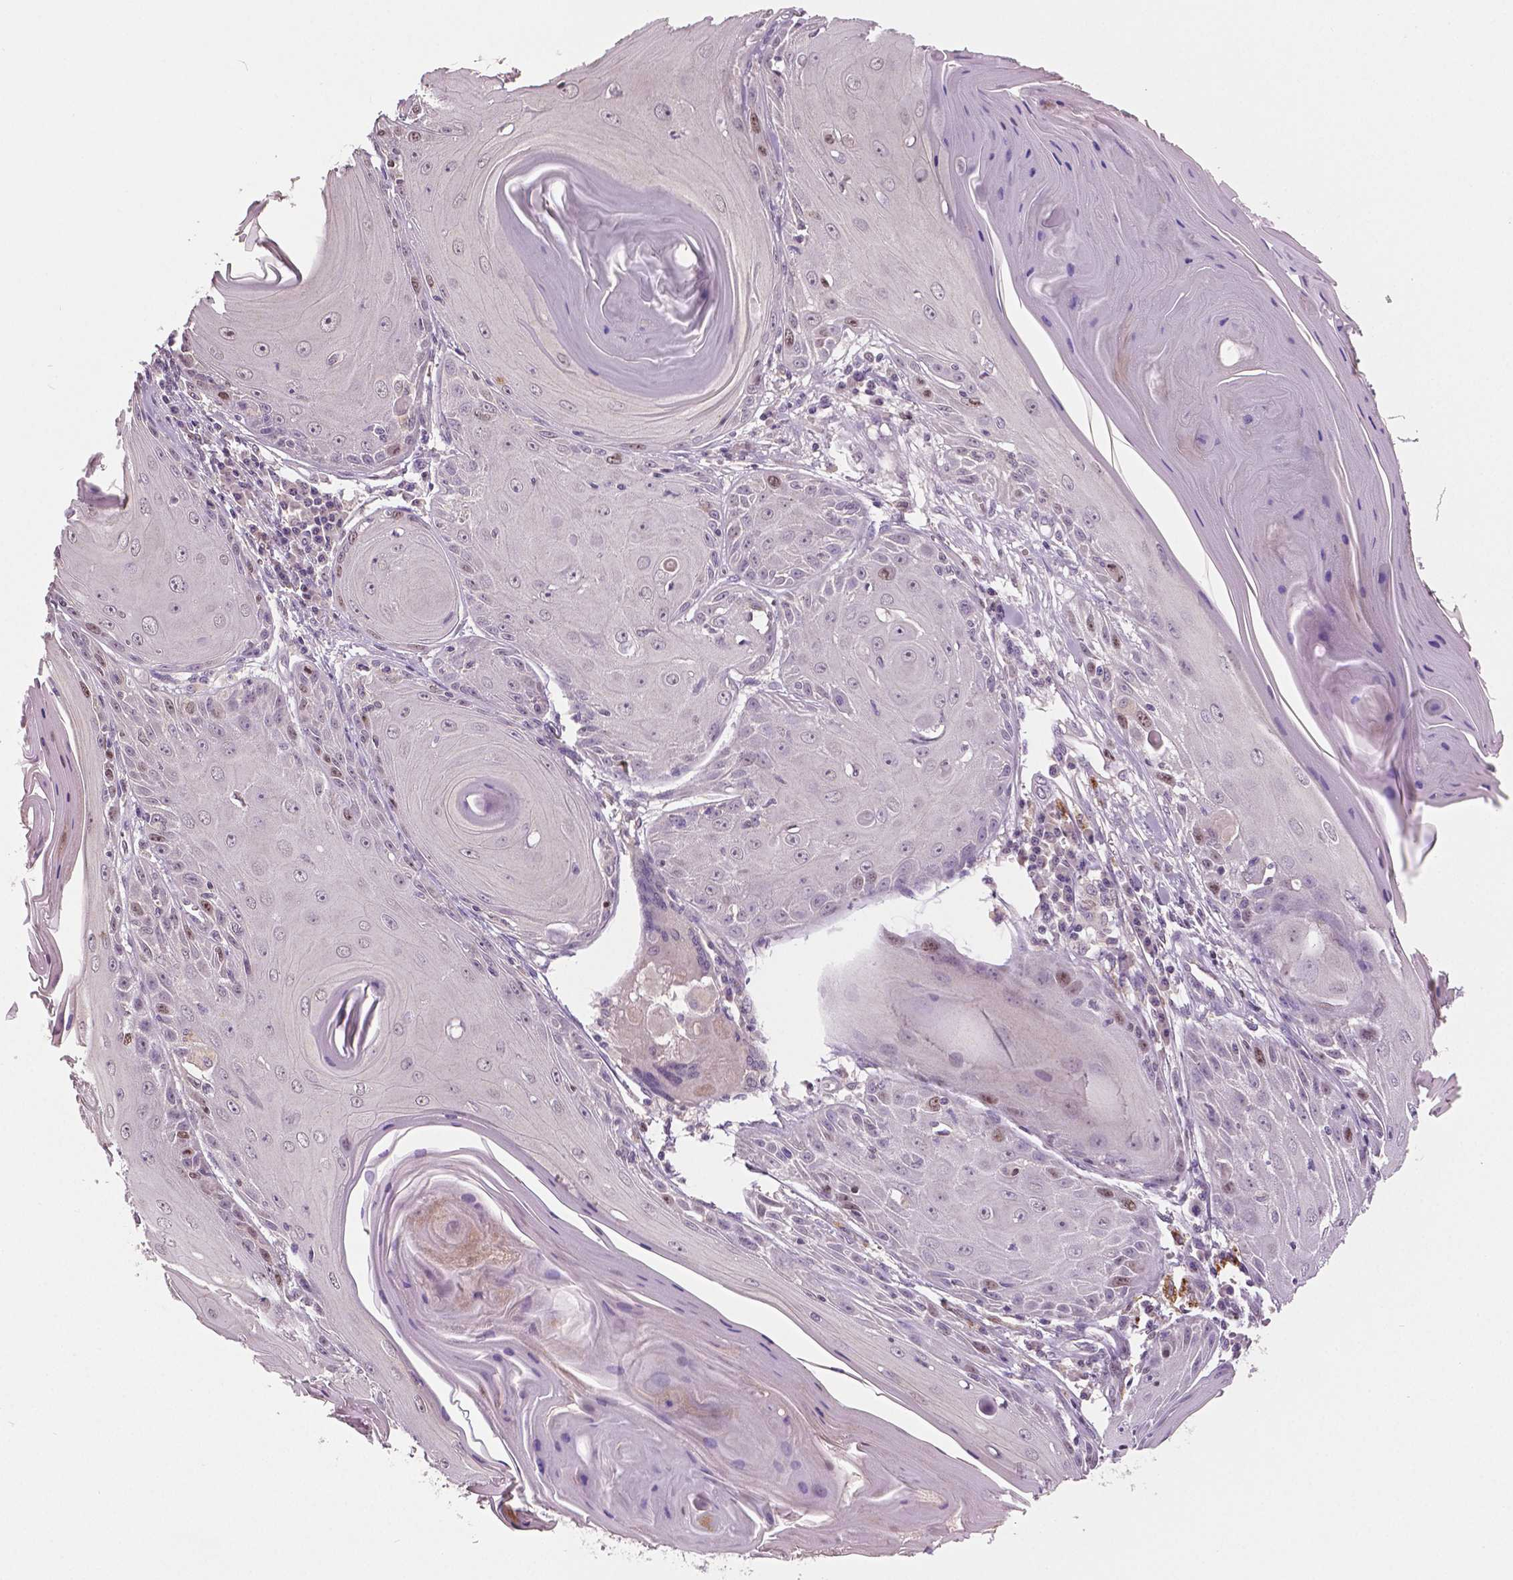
{"staining": {"intensity": "moderate", "quantity": "<25%", "location": "nuclear"}, "tissue": "skin cancer", "cell_type": "Tumor cells", "image_type": "cancer", "snomed": [{"axis": "morphology", "description": "Squamous cell carcinoma, NOS"}, {"axis": "topography", "description": "Skin"}, {"axis": "topography", "description": "Vulva"}], "caption": "Tumor cells reveal low levels of moderate nuclear expression in approximately <25% of cells in skin squamous cell carcinoma.", "gene": "MKI67", "patient": {"sex": "female", "age": 85}}